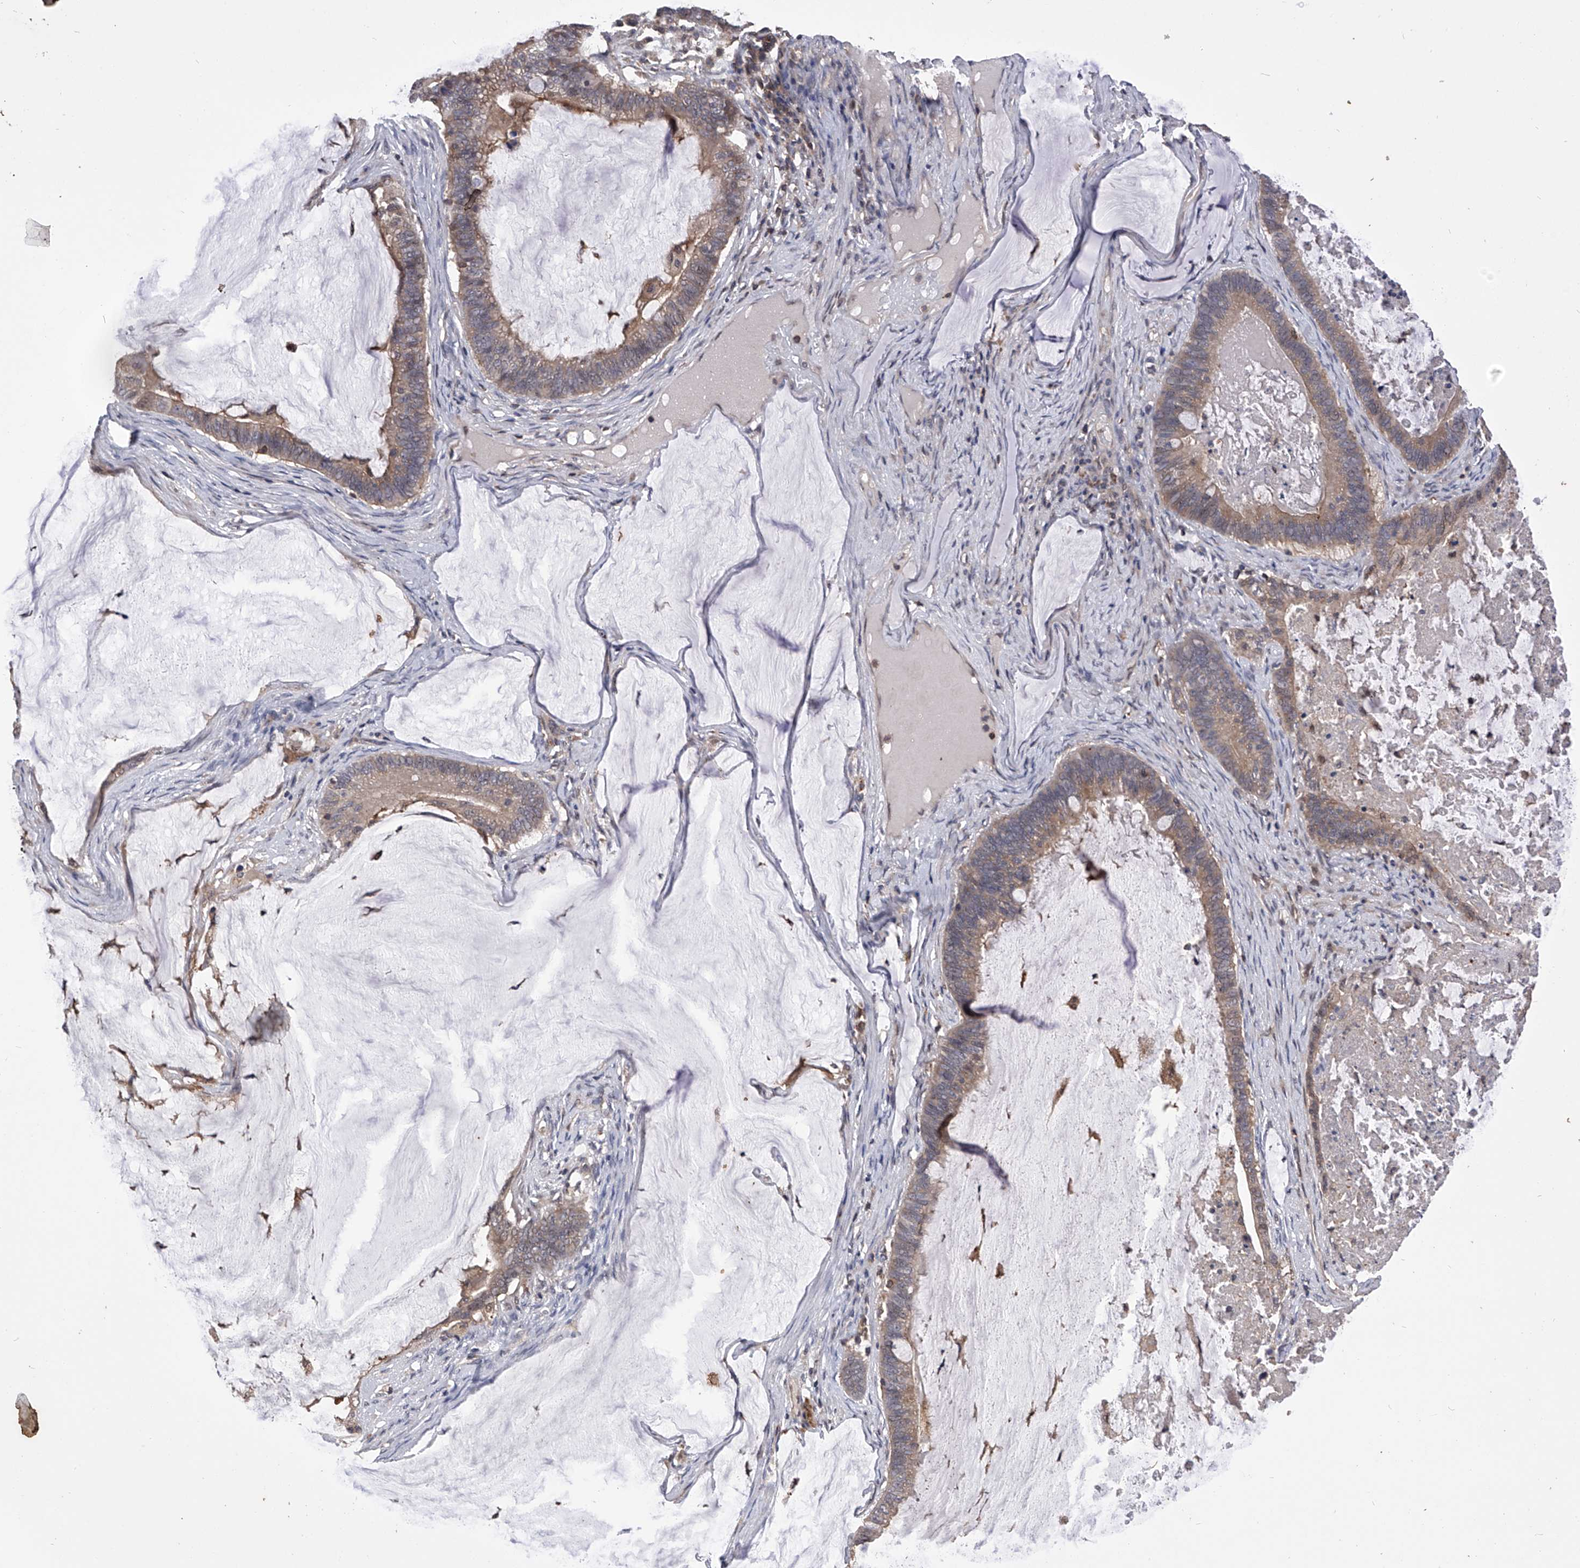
{"staining": {"intensity": "weak", "quantity": ">75%", "location": "cytoplasmic/membranous"}, "tissue": "ovarian cancer", "cell_type": "Tumor cells", "image_type": "cancer", "snomed": [{"axis": "morphology", "description": "Cystadenocarcinoma, mucinous, NOS"}, {"axis": "topography", "description": "Ovary"}], "caption": "Protein positivity by immunohistochemistry exhibits weak cytoplasmic/membranous positivity in approximately >75% of tumor cells in ovarian cancer (mucinous cystadenocarcinoma).", "gene": "PAN3", "patient": {"sex": "female", "age": 61}}